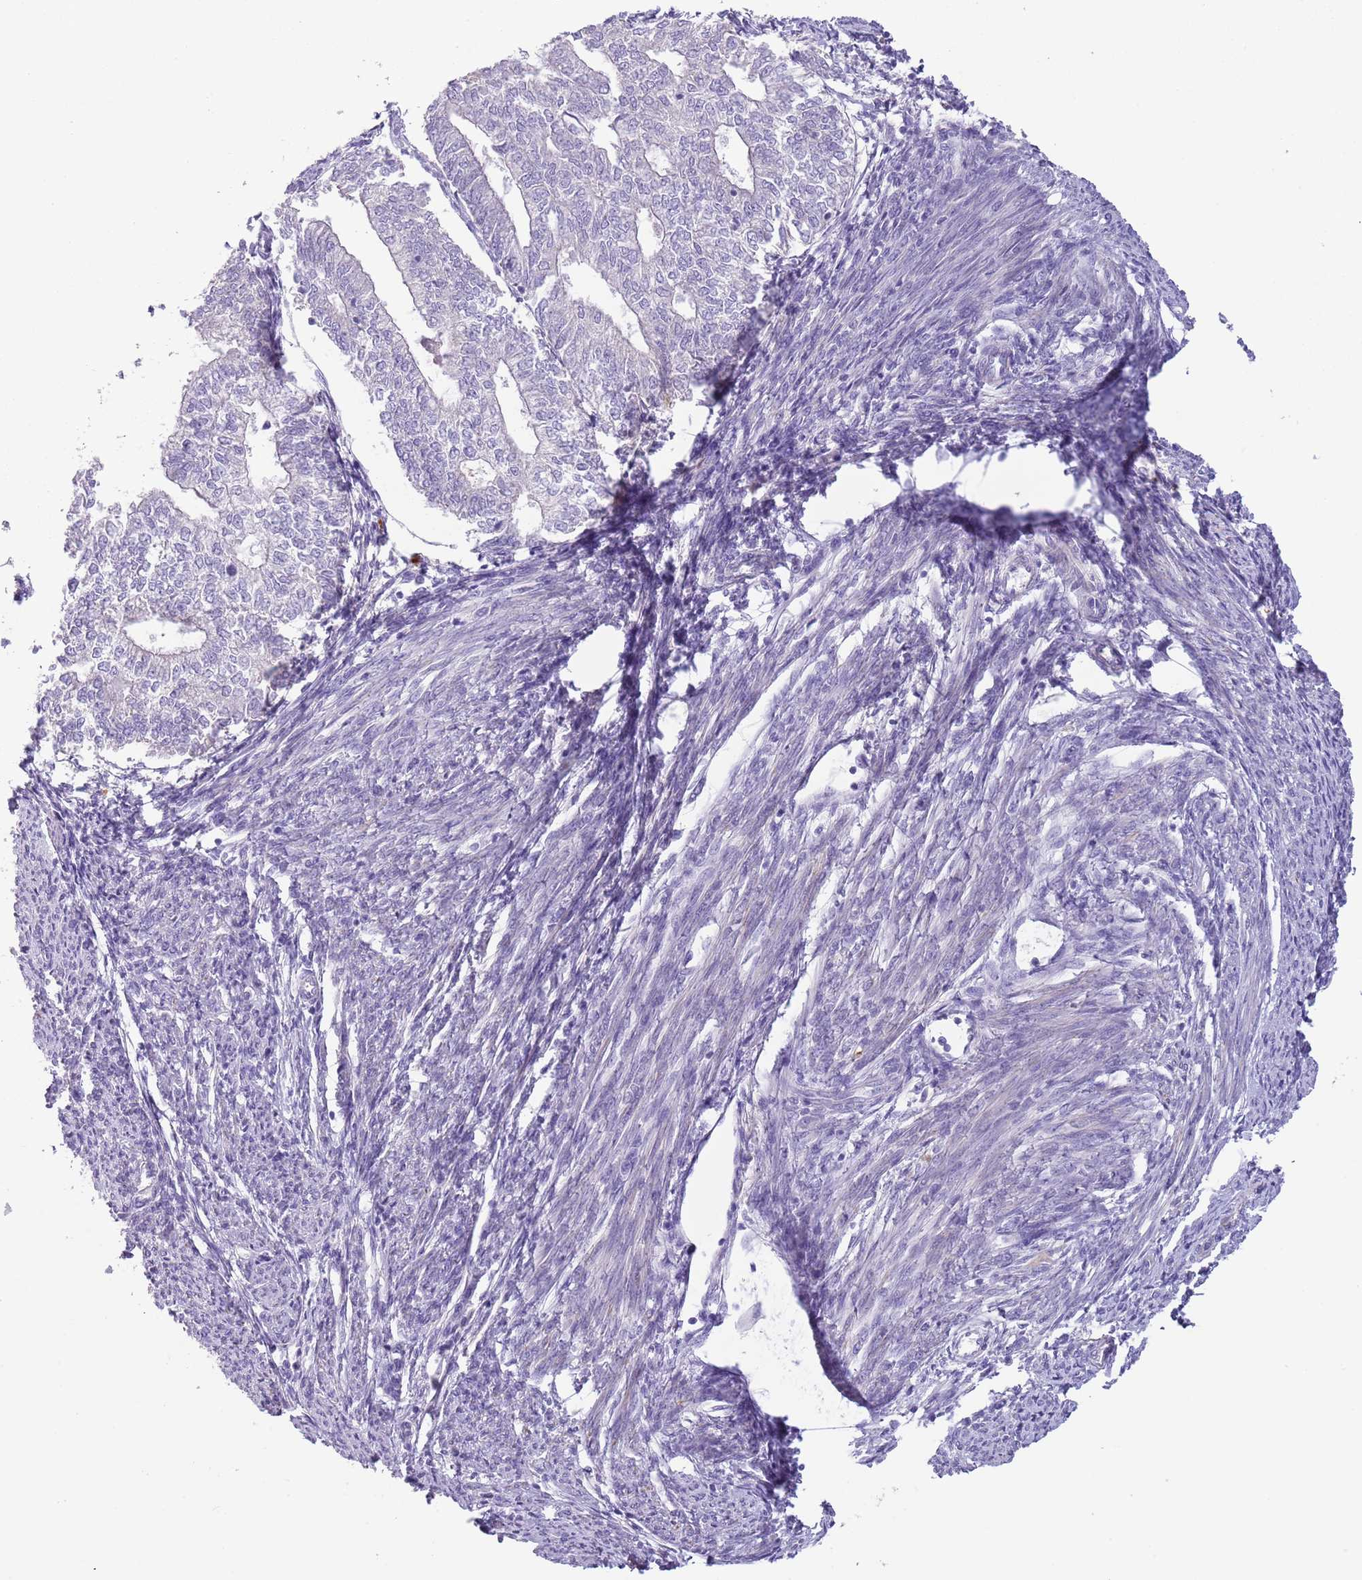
{"staining": {"intensity": "moderate", "quantity": "<25%", "location": "cytoplasmic/membranous"}, "tissue": "smooth muscle", "cell_type": "Smooth muscle cells", "image_type": "normal", "snomed": [{"axis": "morphology", "description": "Normal tissue, NOS"}, {"axis": "topography", "description": "Smooth muscle"}, {"axis": "topography", "description": "Uterus"}], "caption": "Smooth muscle stained with DAB immunohistochemistry (IHC) demonstrates low levels of moderate cytoplasmic/membranous expression in about <25% of smooth muscle cells. (DAB (3,3'-diaminobenzidine) IHC with brightfield microscopy, high magnification).", "gene": "CFH", "patient": {"sex": "female", "age": 59}}